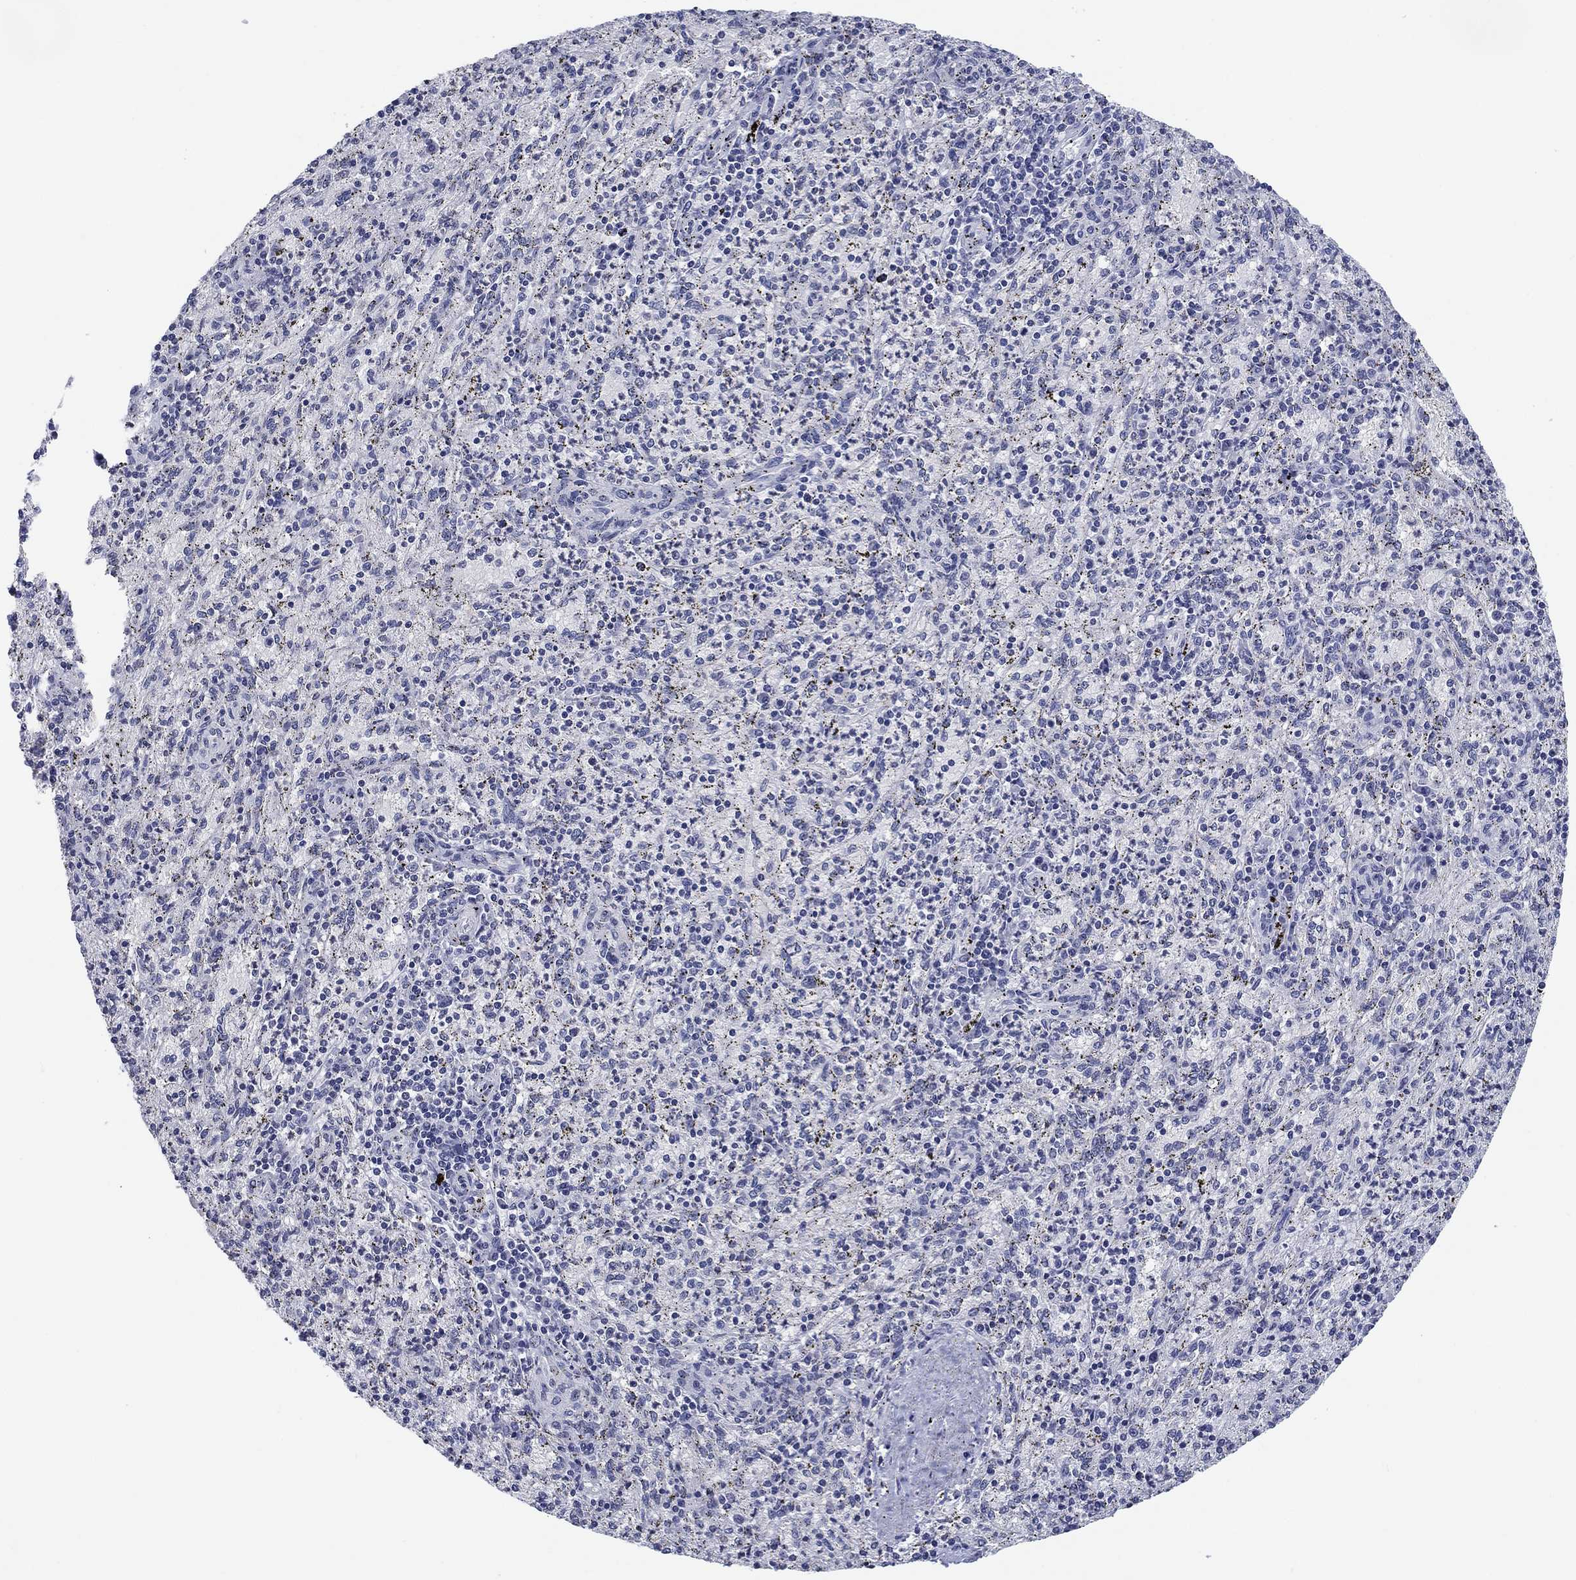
{"staining": {"intensity": "negative", "quantity": "none", "location": "none"}, "tissue": "spleen", "cell_type": "Cells in red pulp", "image_type": "normal", "snomed": [{"axis": "morphology", "description": "Normal tissue, NOS"}, {"axis": "topography", "description": "Spleen"}], "caption": "High power microscopy photomicrograph of an immunohistochemistry (IHC) histopathology image of unremarkable spleen, revealing no significant staining in cells in red pulp.", "gene": "OTUB2", "patient": {"sex": "male", "age": 60}}